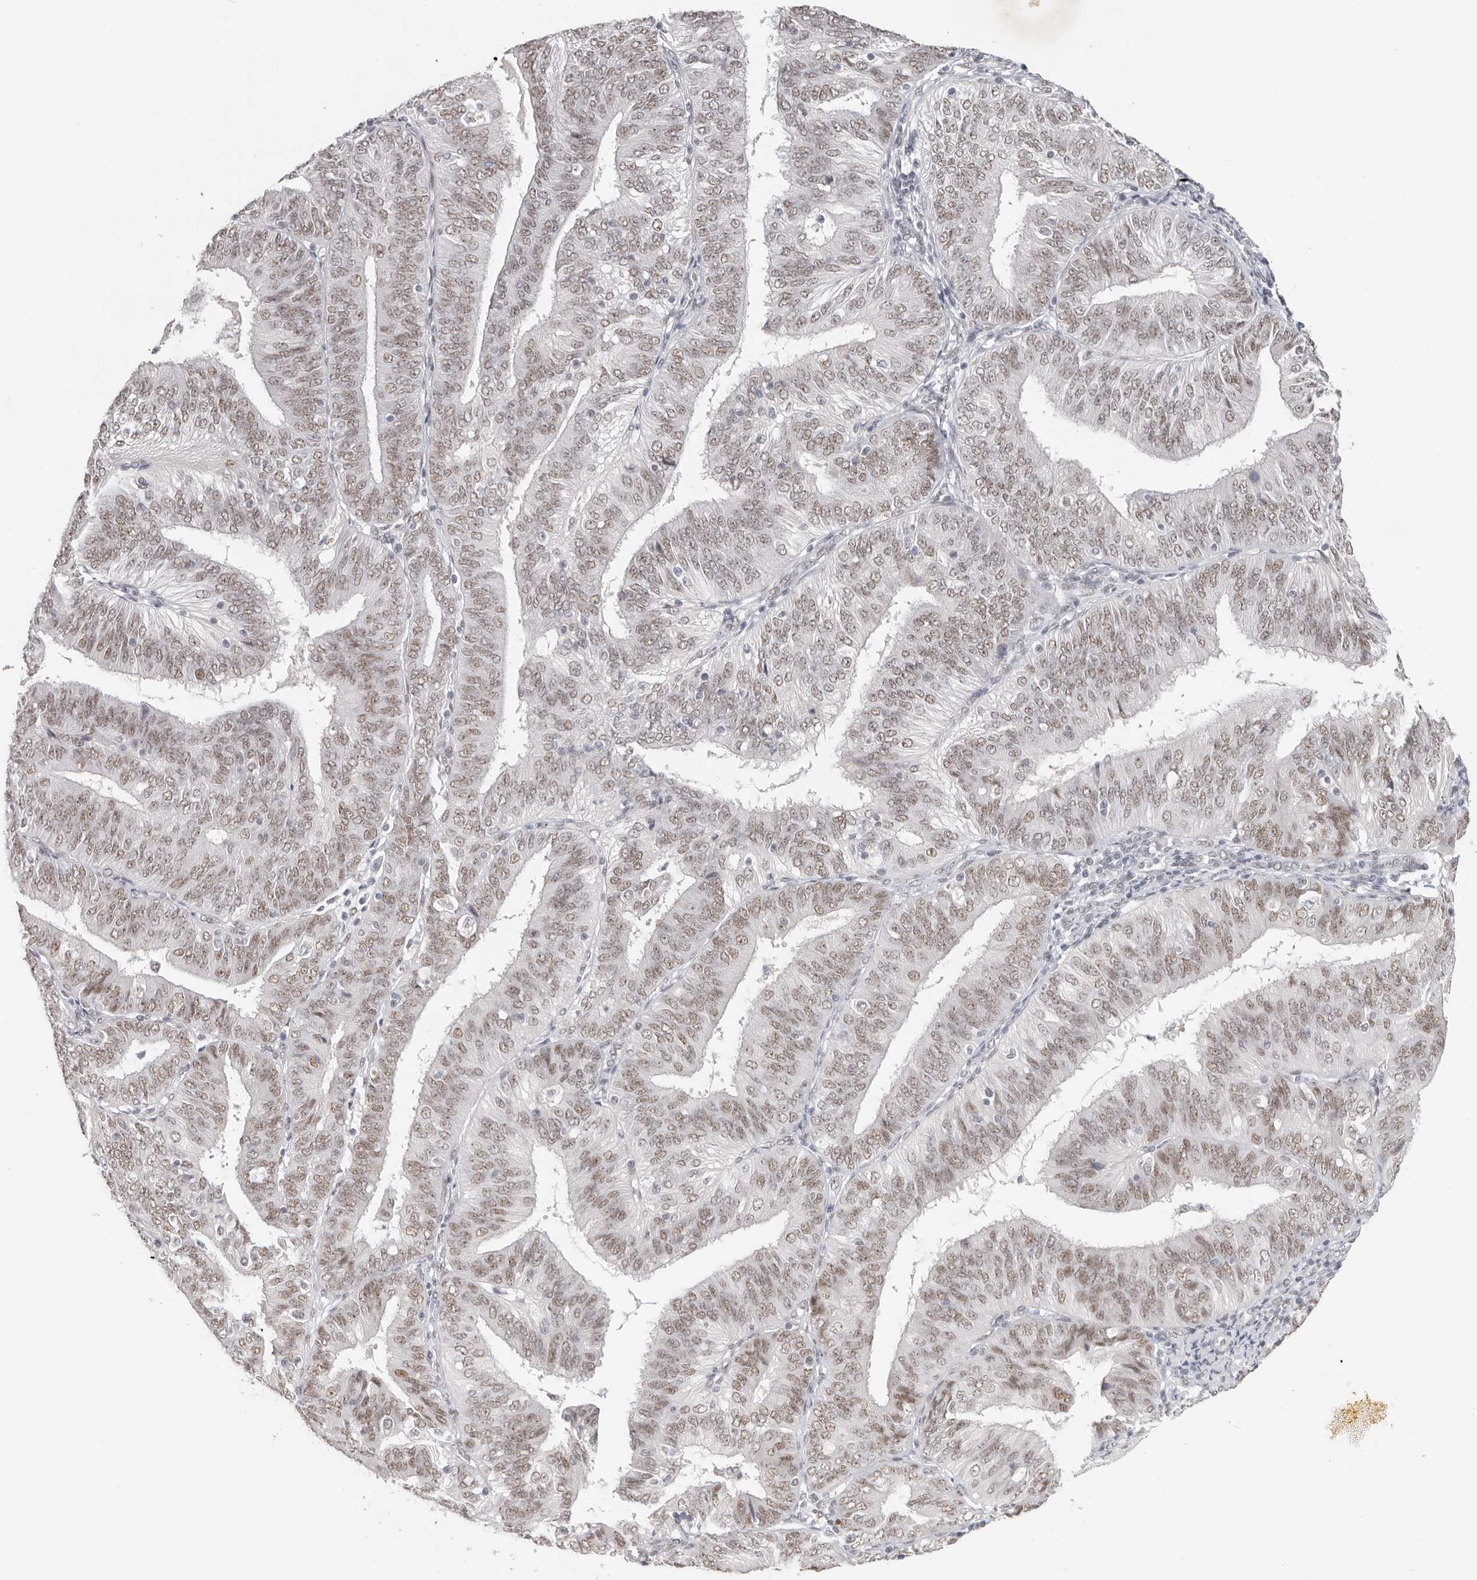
{"staining": {"intensity": "moderate", "quantity": ">75%", "location": "nuclear"}, "tissue": "endometrial cancer", "cell_type": "Tumor cells", "image_type": "cancer", "snomed": [{"axis": "morphology", "description": "Adenocarcinoma, NOS"}, {"axis": "topography", "description": "Endometrium"}], "caption": "Tumor cells exhibit medium levels of moderate nuclear staining in approximately >75% of cells in human adenocarcinoma (endometrial).", "gene": "LARP7", "patient": {"sex": "female", "age": 58}}